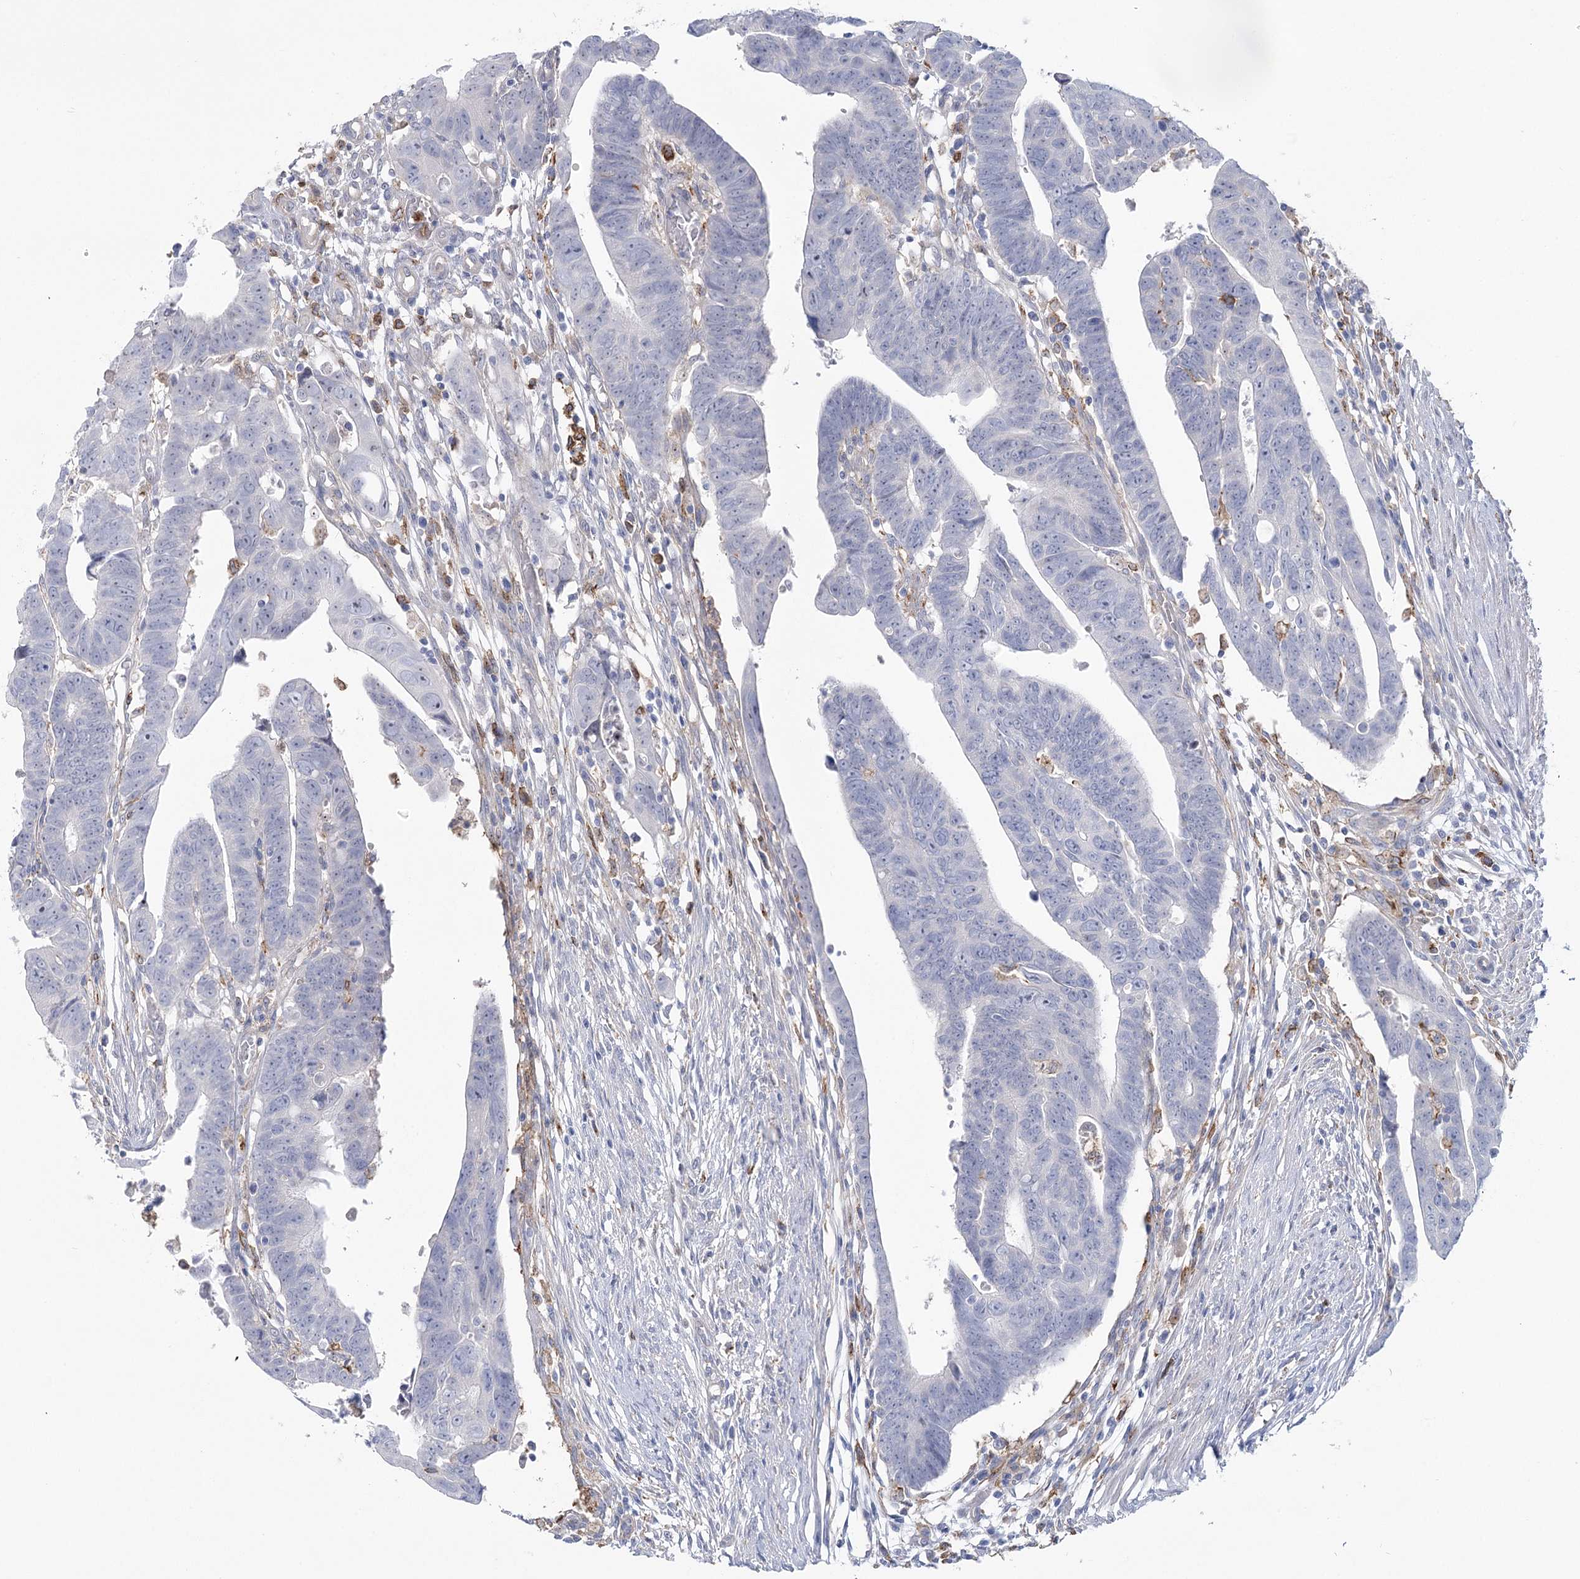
{"staining": {"intensity": "negative", "quantity": "none", "location": "none"}, "tissue": "colorectal cancer", "cell_type": "Tumor cells", "image_type": "cancer", "snomed": [{"axis": "morphology", "description": "Adenocarcinoma, NOS"}, {"axis": "topography", "description": "Rectum"}], "caption": "The immunohistochemistry (IHC) image has no significant staining in tumor cells of colorectal cancer (adenocarcinoma) tissue.", "gene": "CCDC88A", "patient": {"sex": "female", "age": 65}}